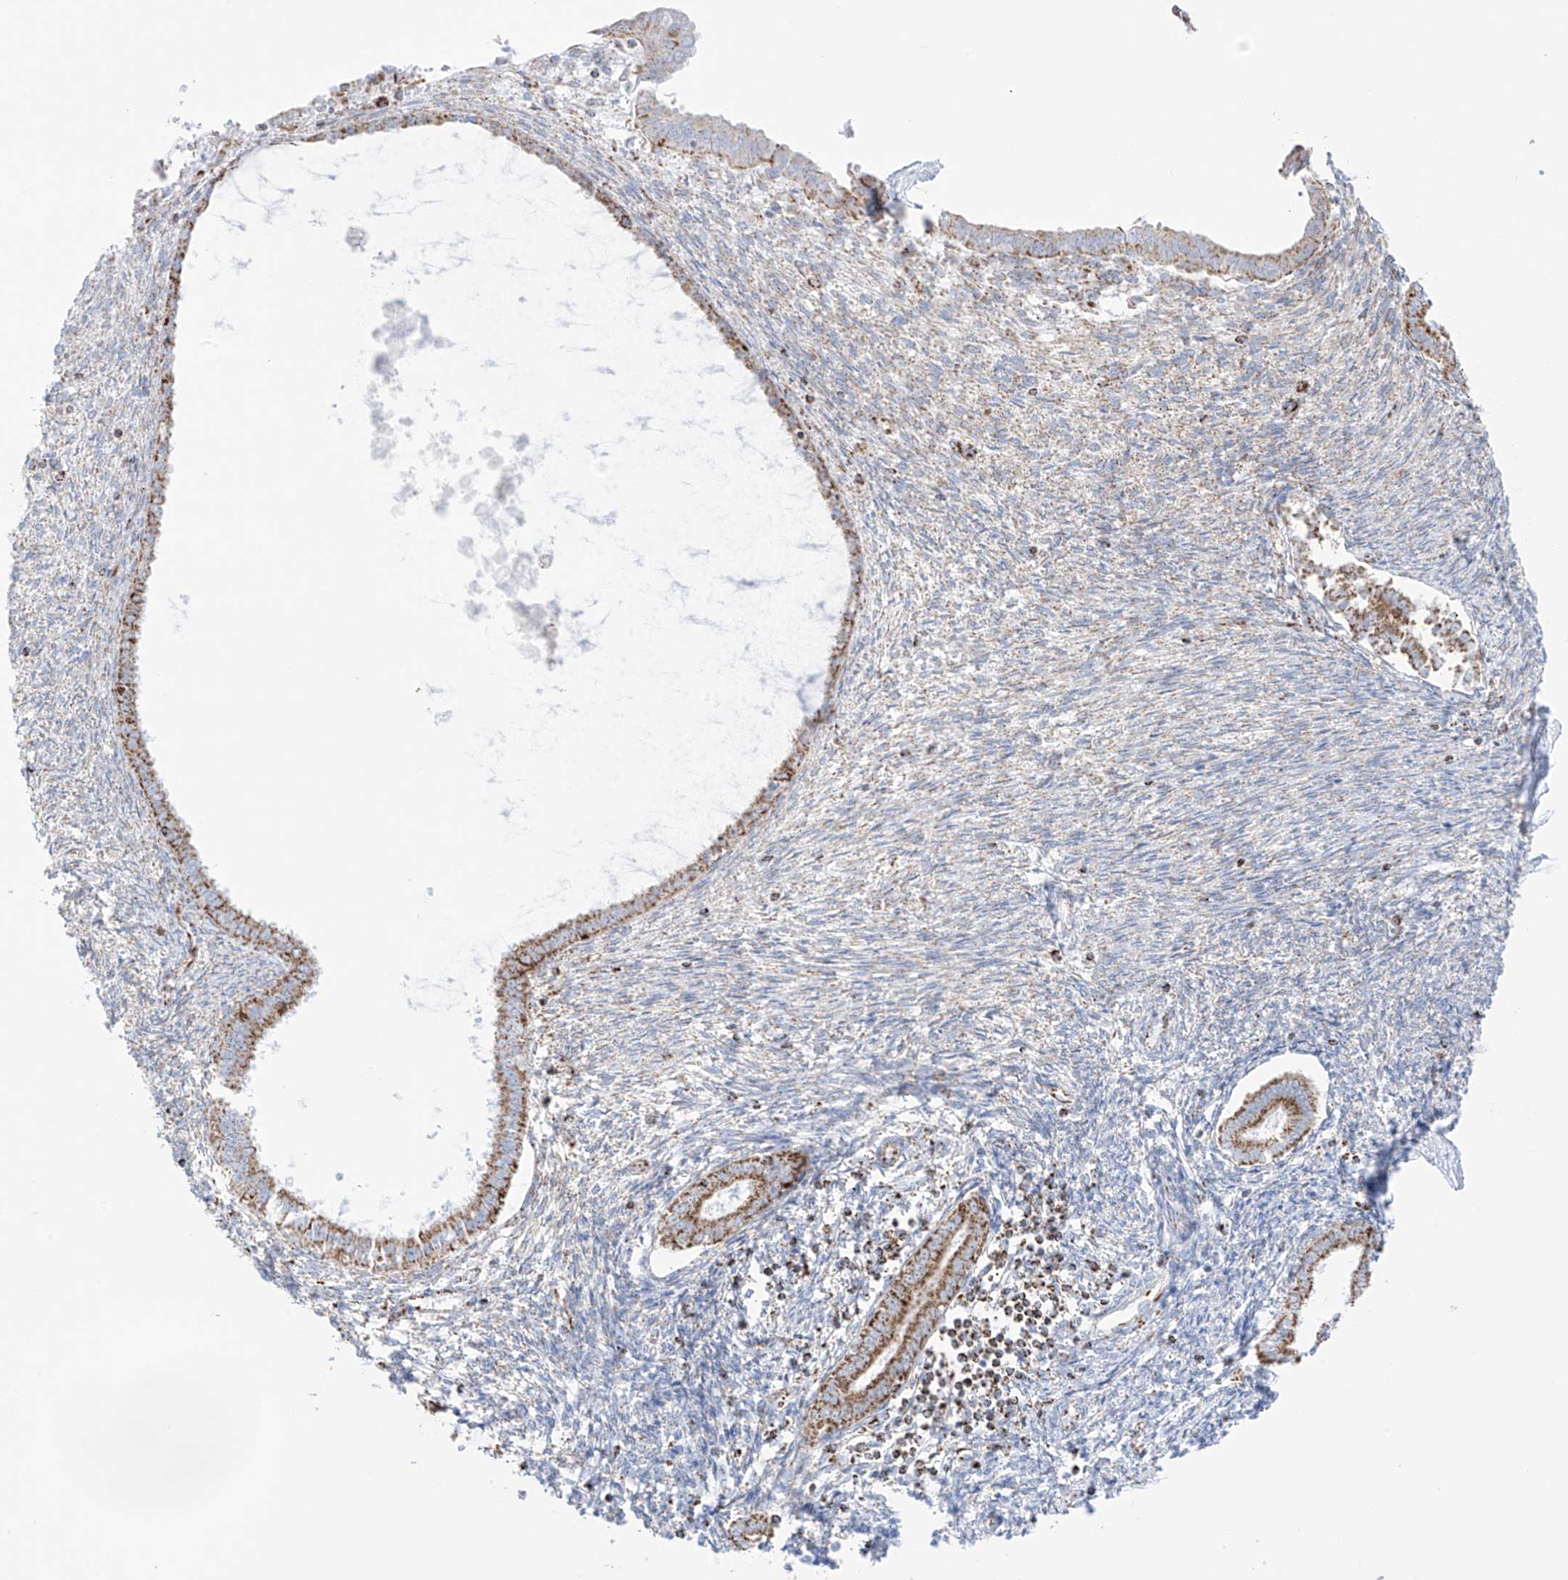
{"staining": {"intensity": "weak", "quantity": "<25%", "location": "cytoplasmic/membranous"}, "tissue": "endometrium", "cell_type": "Cells in endometrial stroma", "image_type": "normal", "snomed": [{"axis": "morphology", "description": "Normal tissue, NOS"}, {"axis": "topography", "description": "Endometrium"}], "caption": "Protein analysis of benign endometrium demonstrates no significant positivity in cells in endometrial stroma.", "gene": "XKR3", "patient": {"sex": "female", "age": 56}}